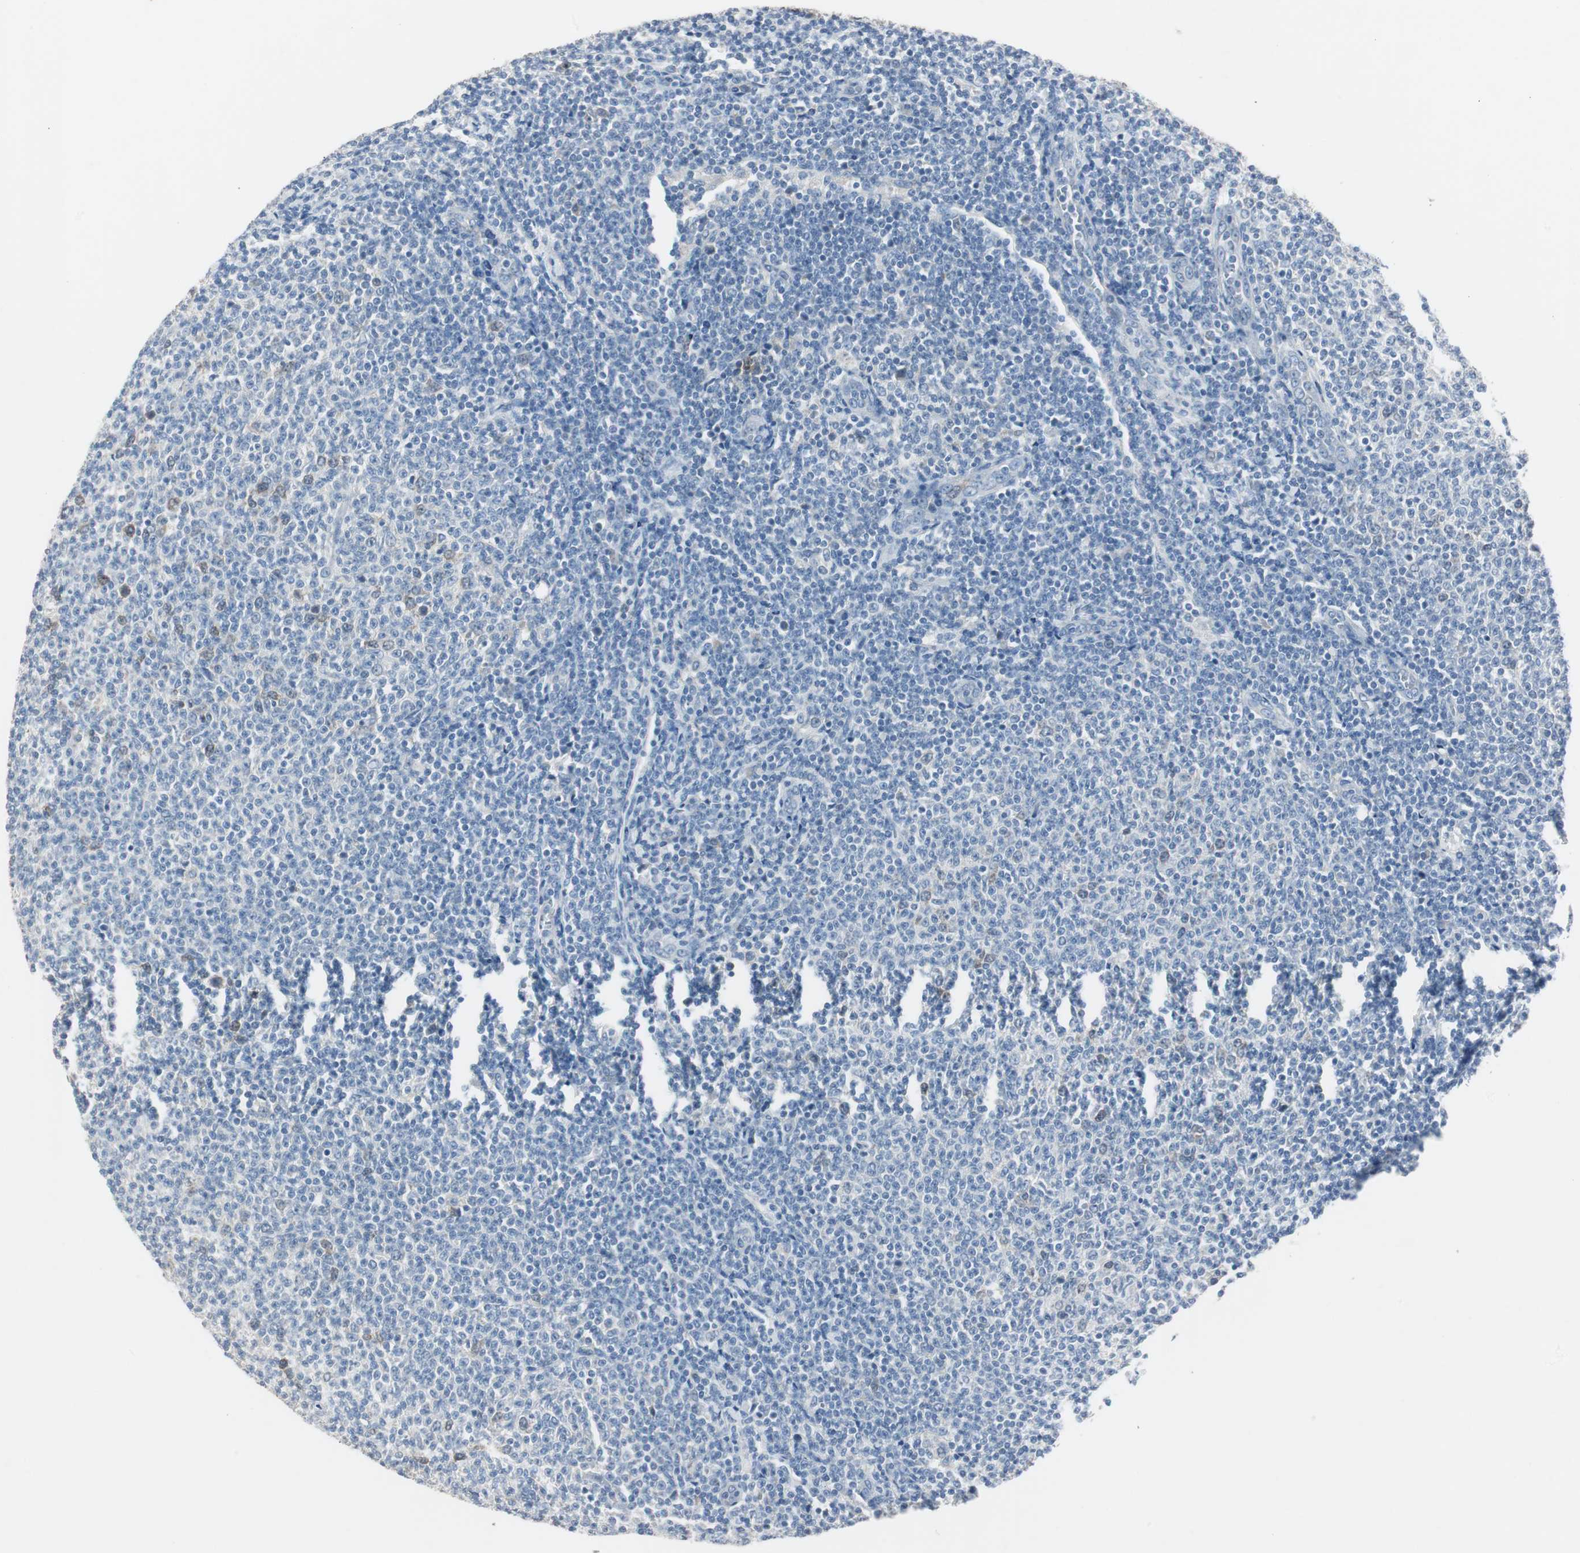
{"staining": {"intensity": "negative", "quantity": "none", "location": "none"}, "tissue": "lymphoma", "cell_type": "Tumor cells", "image_type": "cancer", "snomed": [{"axis": "morphology", "description": "Malignant lymphoma, non-Hodgkin's type, Low grade"}, {"axis": "topography", "description": "Lymph node"}], "caption": "IHC histopathology image of neoplastic tissue: lymphoma stained with DAB (3,3'-diaminobenzidine) reveals no significant protein expression in tumor cells.", "gene": "TK1", "patient": {"sex": "male", "age": 66}}